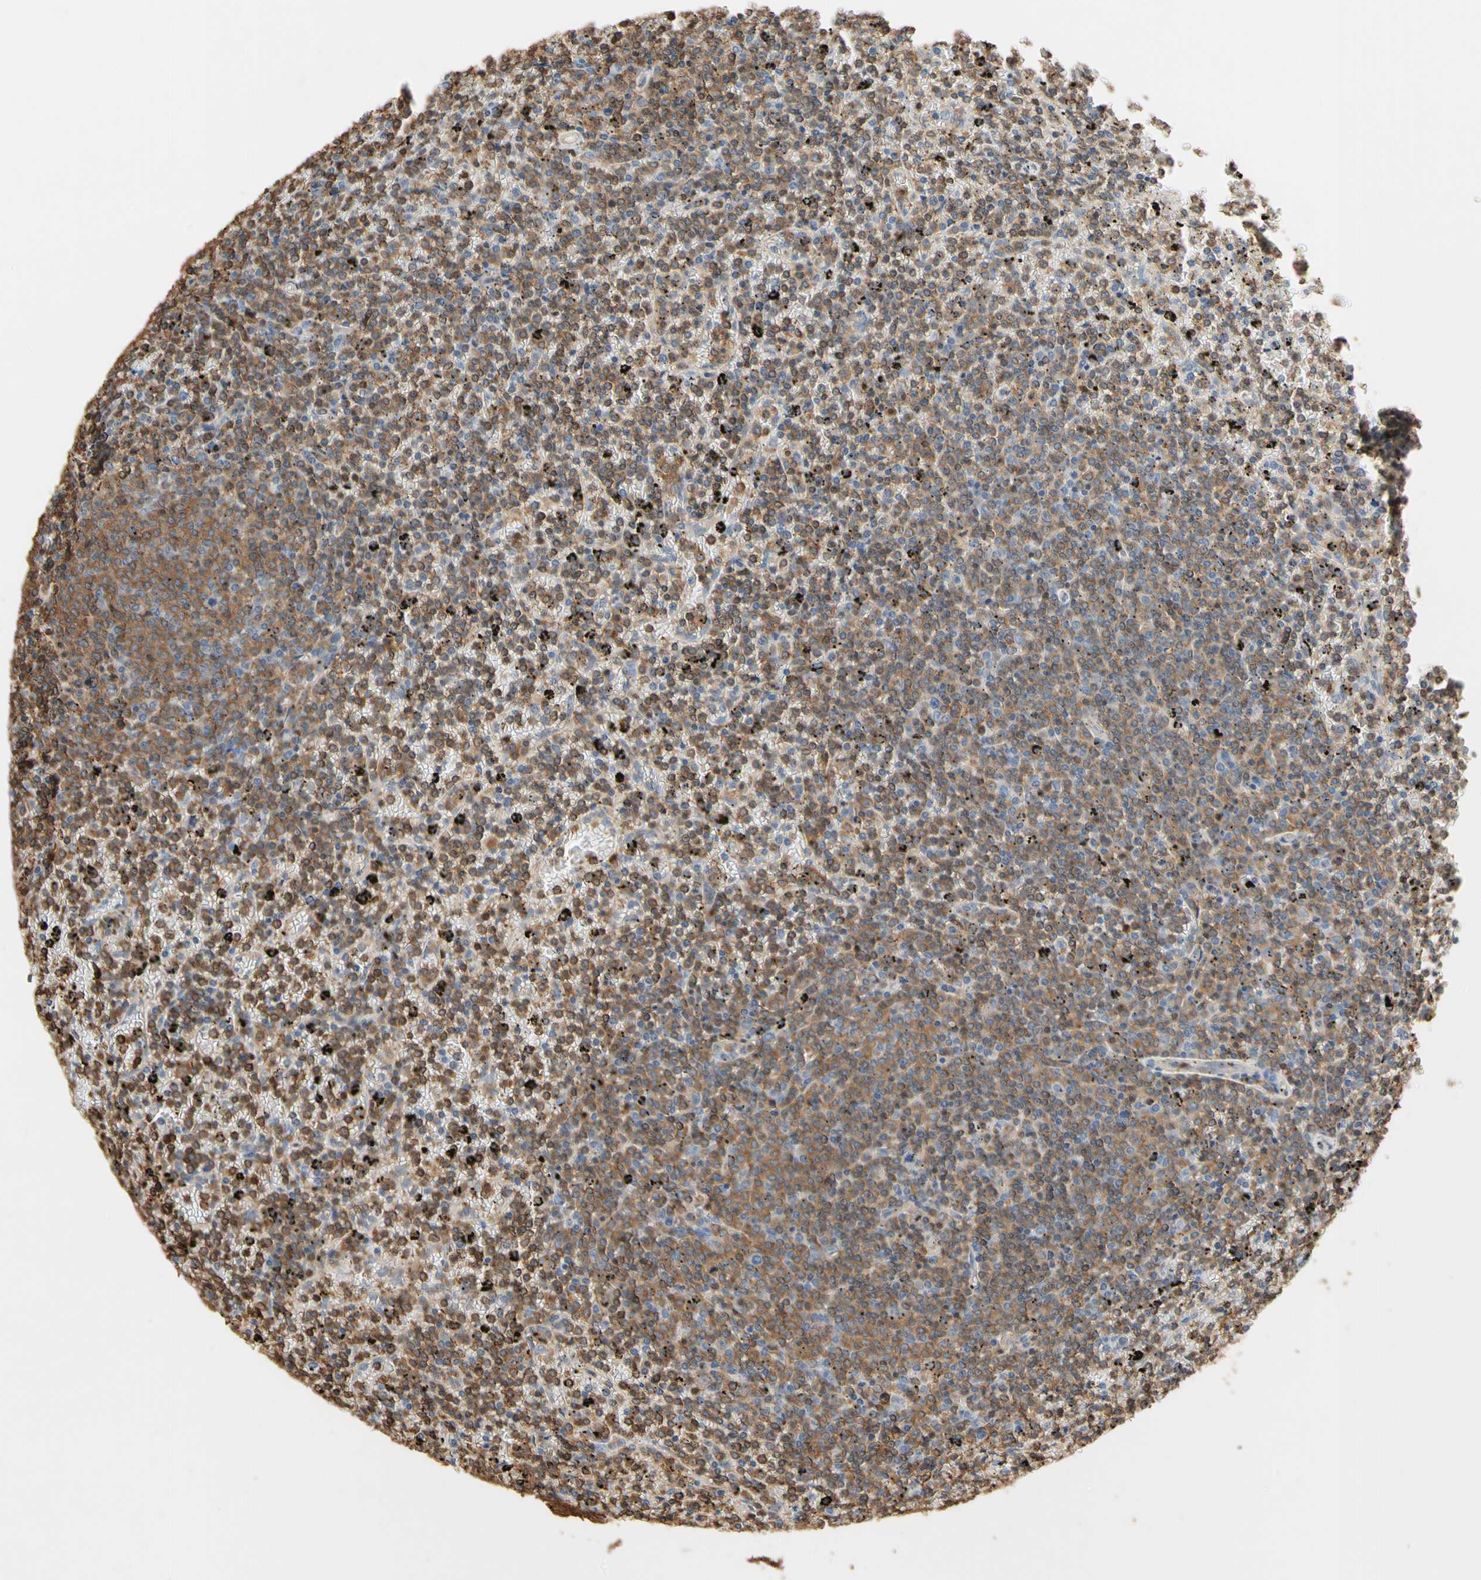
{"staining": {"intensity": "moderate", "quantity": ">75%", "location": "cytoplasmic/membranous"}, "tissue": "lymphoma", "cell_type": "Tumor cells", "image_type": "cancer", "snomed": [{"axis": "morphology", "description": "Malignant lymphoma, non-Hodgkin's type, Low grade"}, {"axis": "topography", "description": "Spleen"}], "caption": "Low-grade malignant lymphoma, non-Hodgkin's type stained with immunohistochemistry (IHC) reveals moderate cytoplasmic/membranous expression in approximately >75% of tumor cells.", "gene": "MAP3K10", "patient": {"sex": "female", "age": 77}}